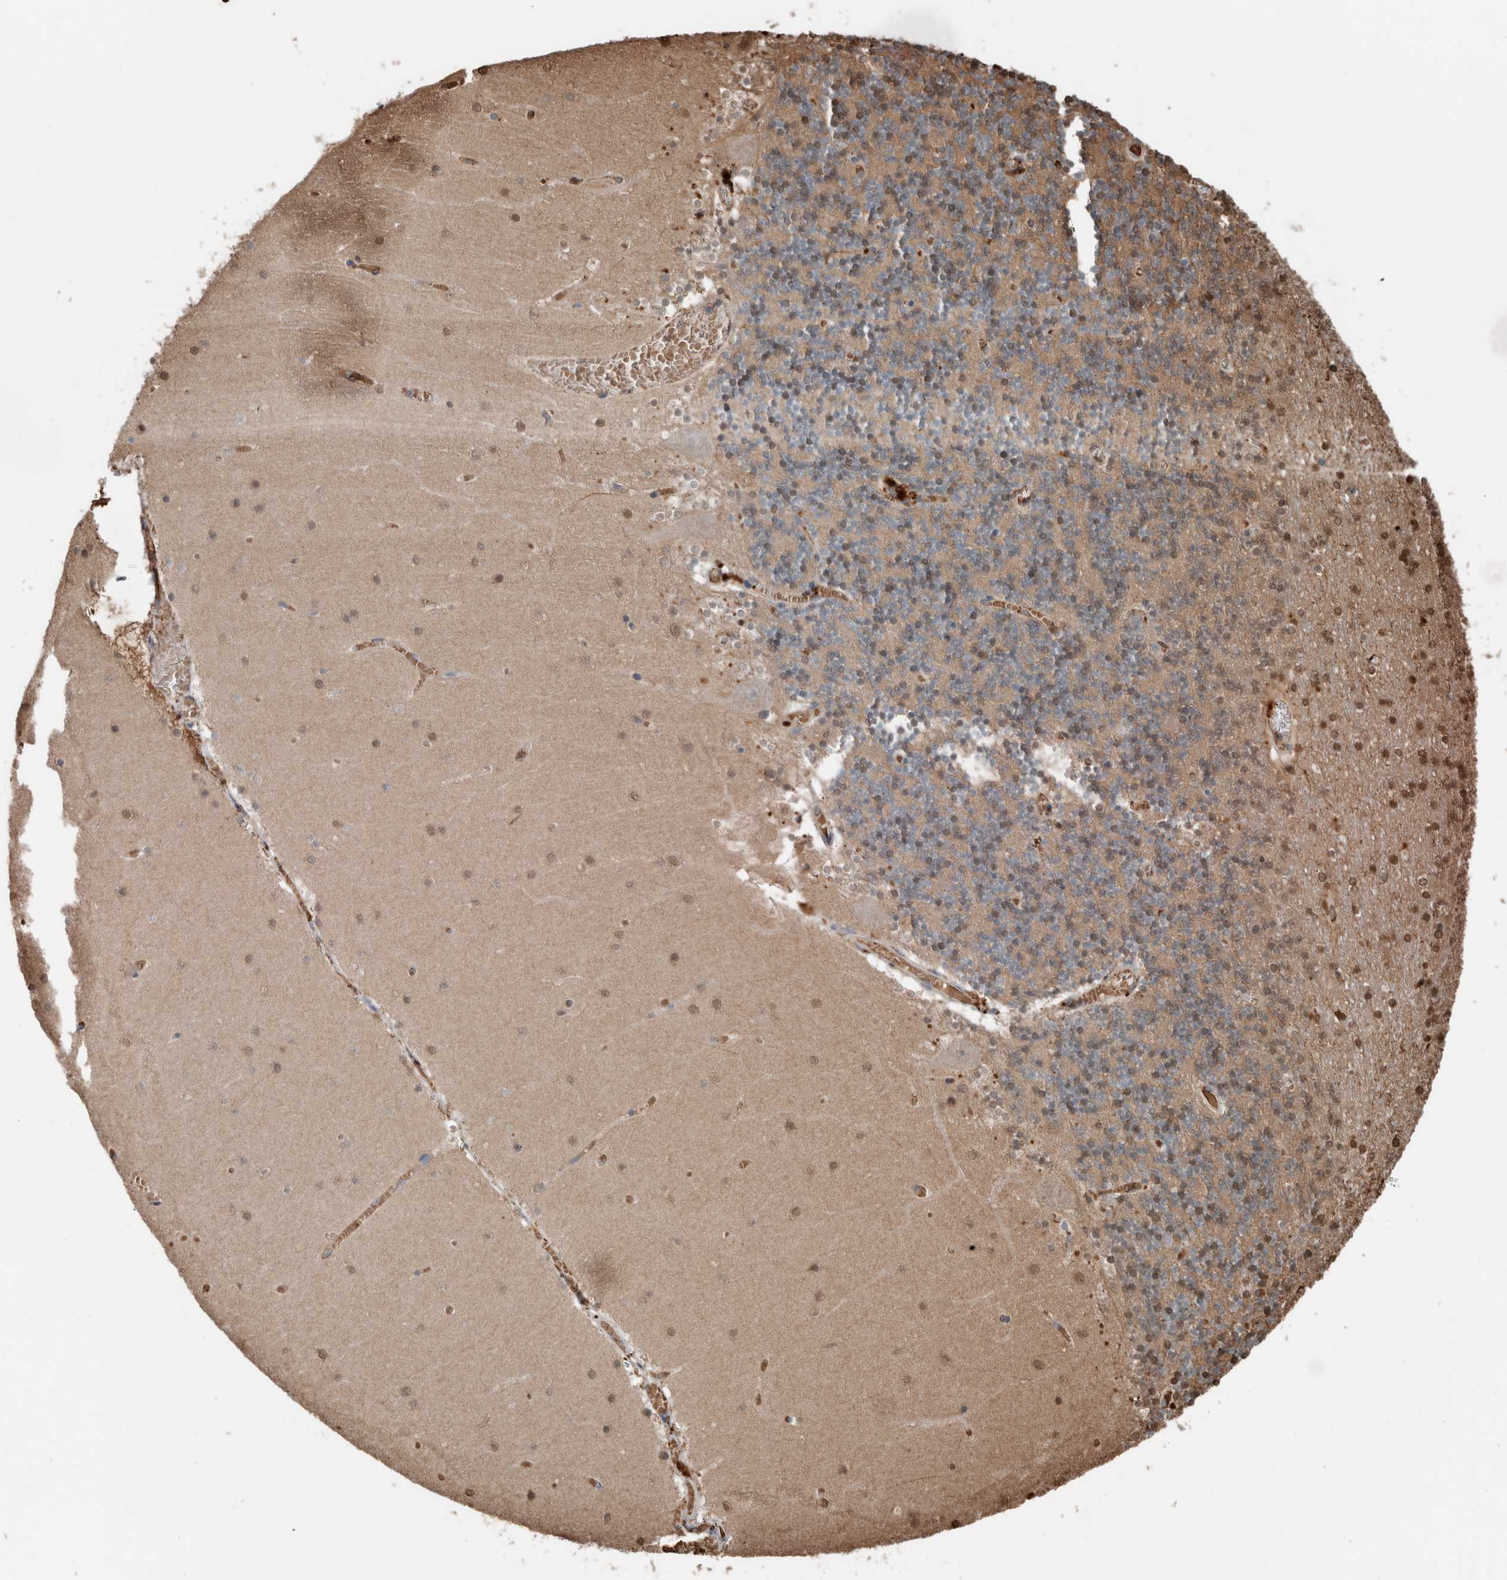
{"staining": {"intensity": "moderate", "quantity": "<25%", "location": "nuclear"}, "tissue": "cerebellum", "cell_type": "Cells in granular layer", "image_type": "normal", "snomed": [{"axis": "morphology", "description": "Normal tissue, NOS"}, {"axis": "topography", "description": "Cerebellum"}], "caption": "A micrograph showing moderate nuclear positivity in approximately <25% of cells in granular layer in benign cerebellum, as visualized by brown immunohistochemical staining.", "gene": "USP34", "patient": {"sex": "female", "age": 28}}